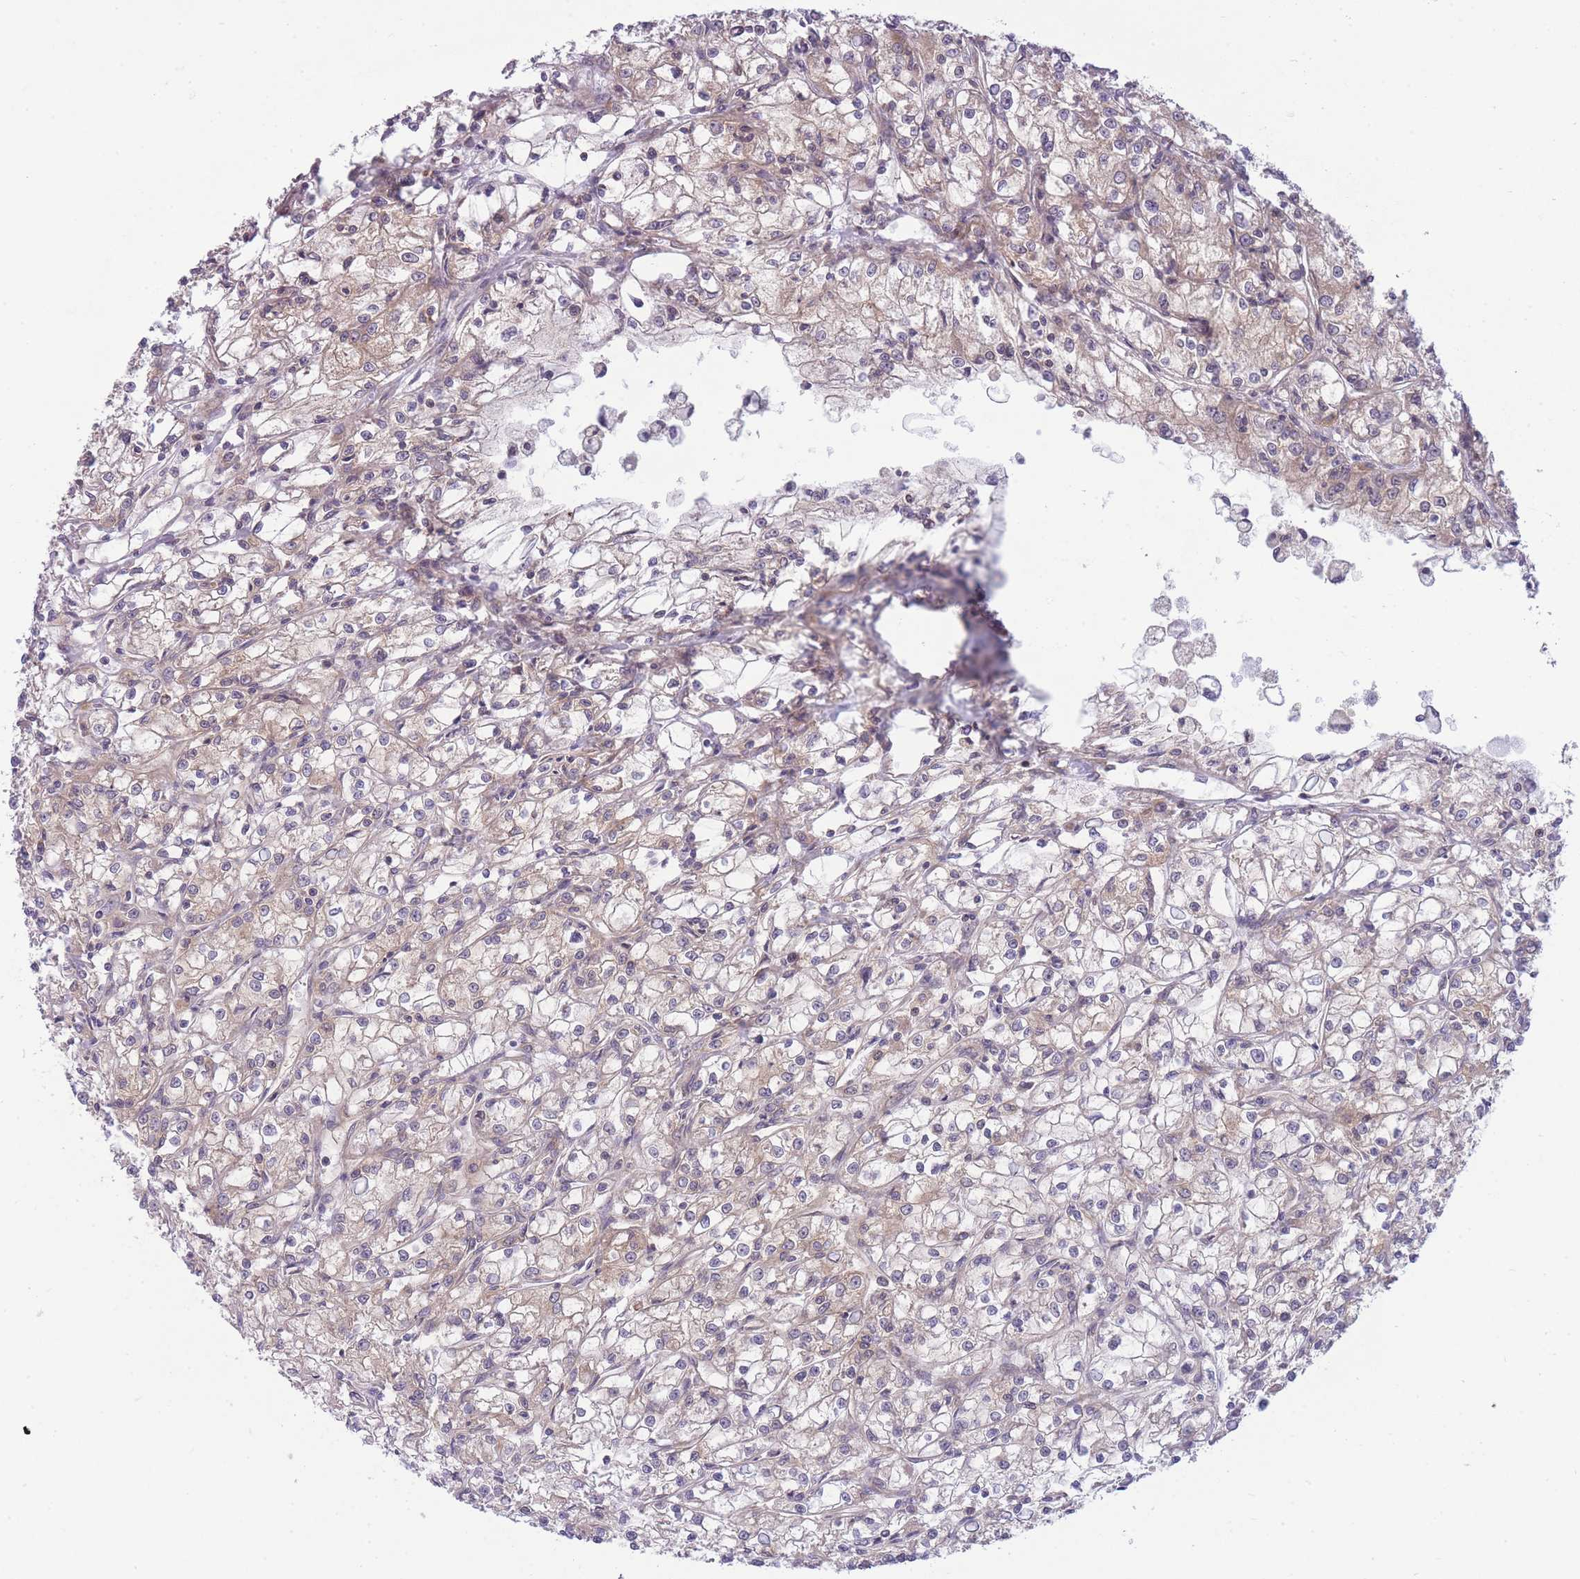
{"staining": {"intensity": "weak", "quantity": ">75%", "location": "cytoplasmic/membranous"}, "tissue": "renal cancer", "cell_type": "Tumor cells", "image_type": "cancer", "snomed": [{"axis": "morphology", "description": "Adenocarcinoma, NOS"}, {"axis": "topography", "description": "Kidney"}], "caption": "Adenocarcinoma (renal) stained for a protein reveals weak cytoplasmic/membranous positivity in tumor cells.", "gene": "PFDN6", "patient": {"sex": "female", "age": 59}}